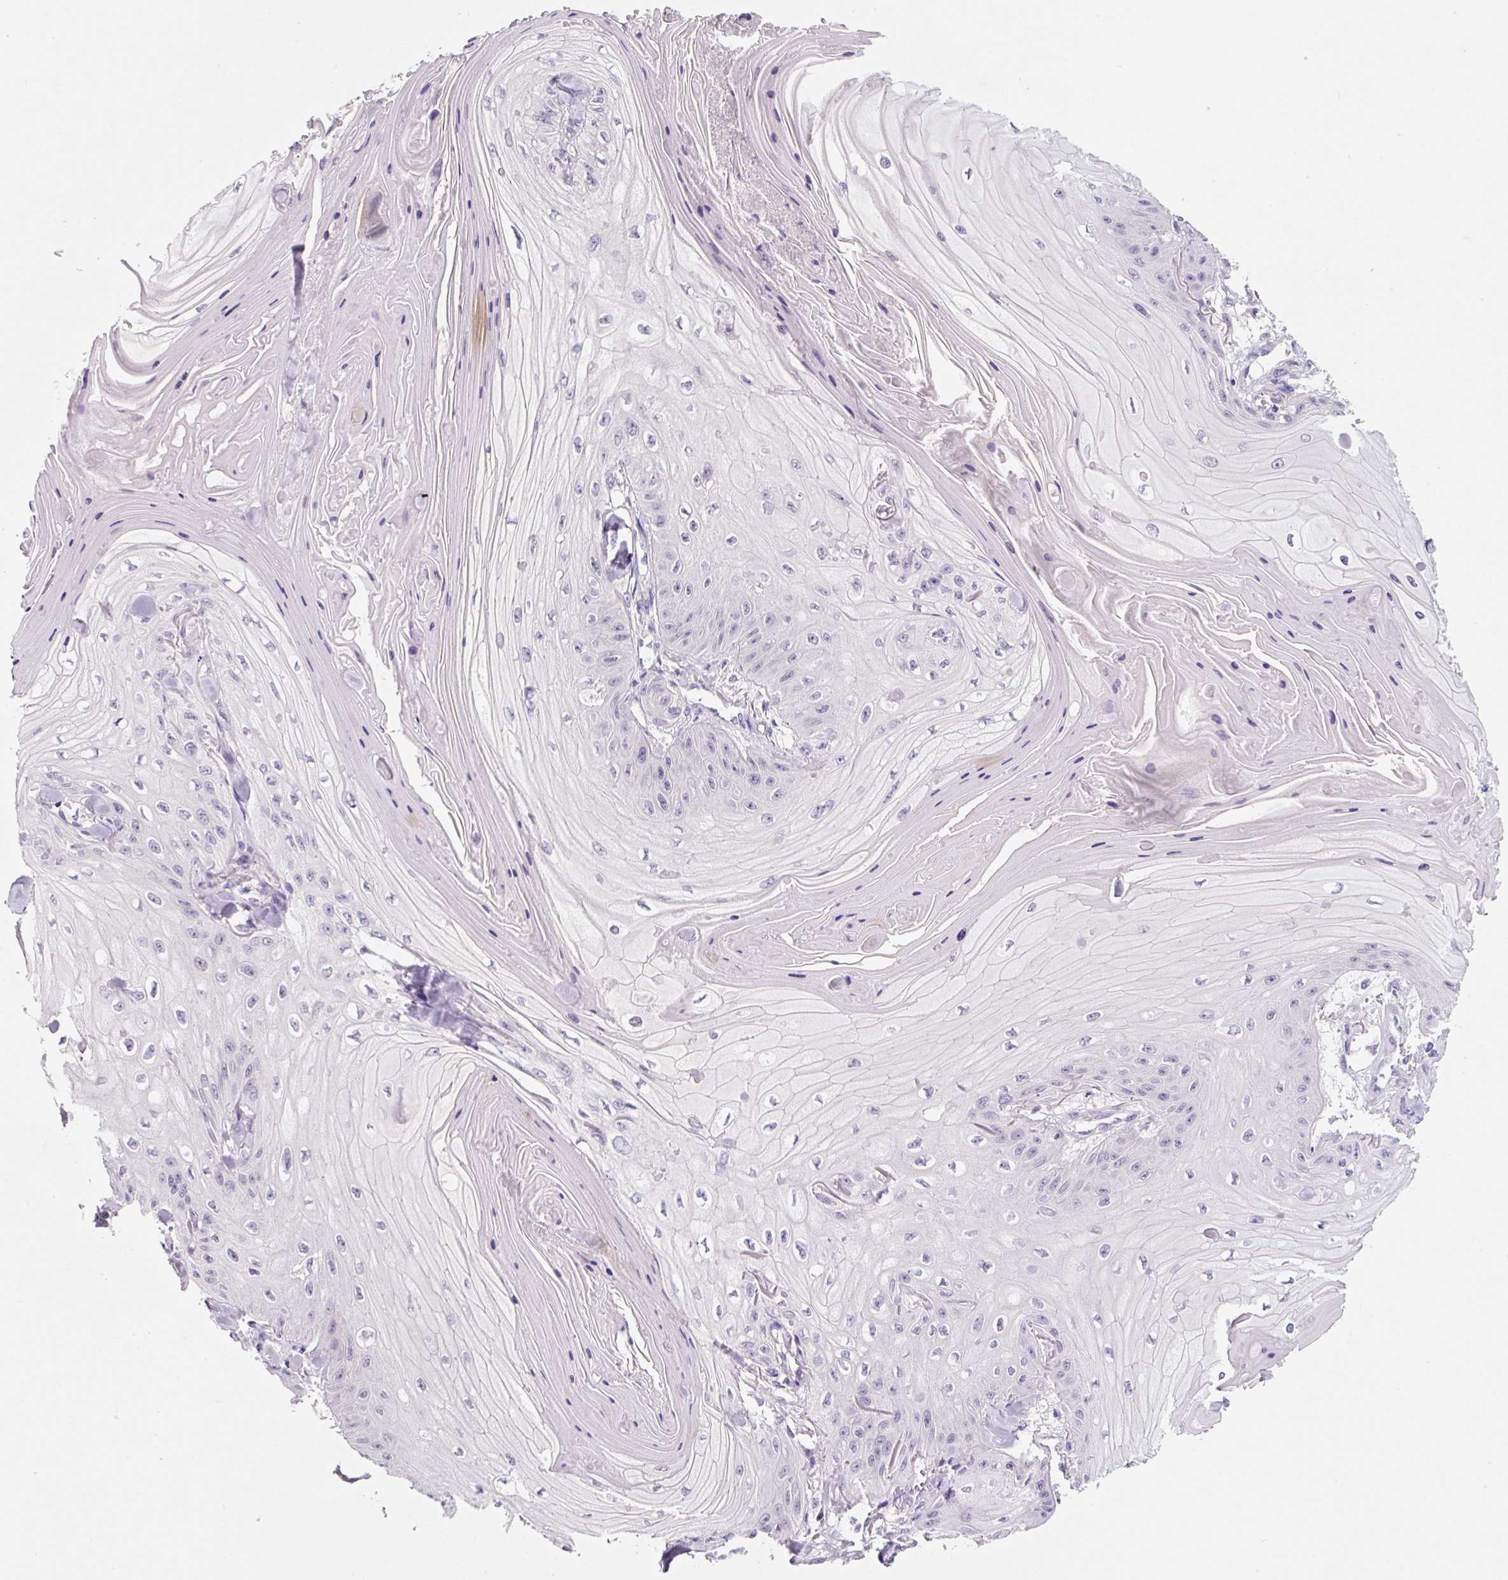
{"staining": {"intensity": "negative", "quantity": "none", "location": "none"}, "tissue": "skin cancer", "cell_type": "Tumor cells", "image_type": "cancer", "snomed": [{"axis": "morphology", "description": "Squamous cell carcinoma, NOS"}, {"axis": "topography", "description": "Skin"}], "caption": "This is a image of immunohistochemistry (IHC) staining of squamous cell carcinoma (skin), which shows no staining in tumor cells. (DAB (3,3'-diaminobenzidine) IHC, high magnification).", "gene": "SYP", "patient": {"sex": "male", "age": 74}}